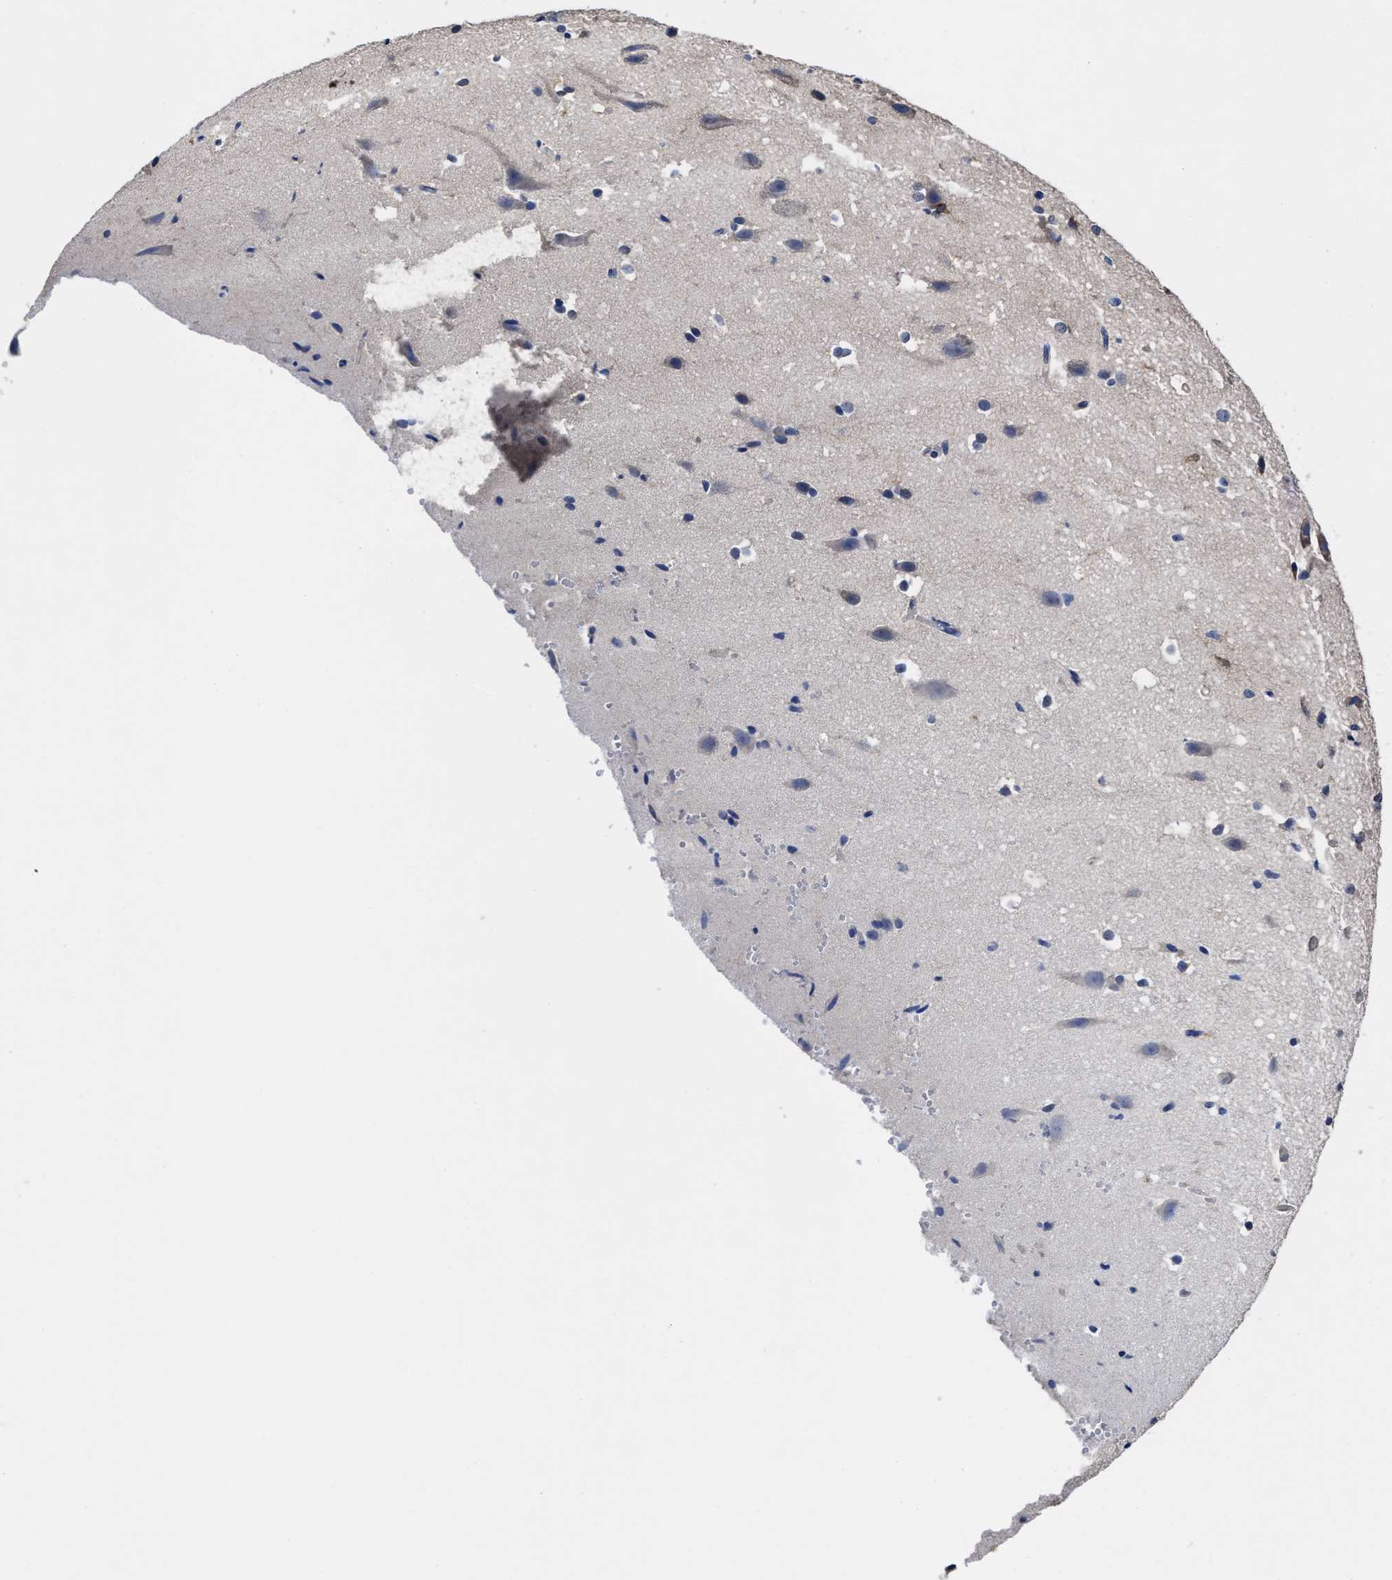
{"staining": {"intensity": "negative", "quantity": "none", "location": "none"}, "tissue": "cerebral cortex", "cell_type": "Endothelial cells", "image_type": "normal", "snomed": [{"axis": "morphology", "description": "Normal tissue, NOS"}, {"axis": "morphology", "description": "Developmental malformation"}, {"axis": "topography", "description": "Cerebral cortex"}], "caption": "DAB (3,3'-diaminobenzidine) immunohistochemical staining of unremarkable human cerebral cortex demonstrates no significant staining in endothelial cells.", "gene": "TXNDC17", "patient": {"sex": "female", "age": 30}}